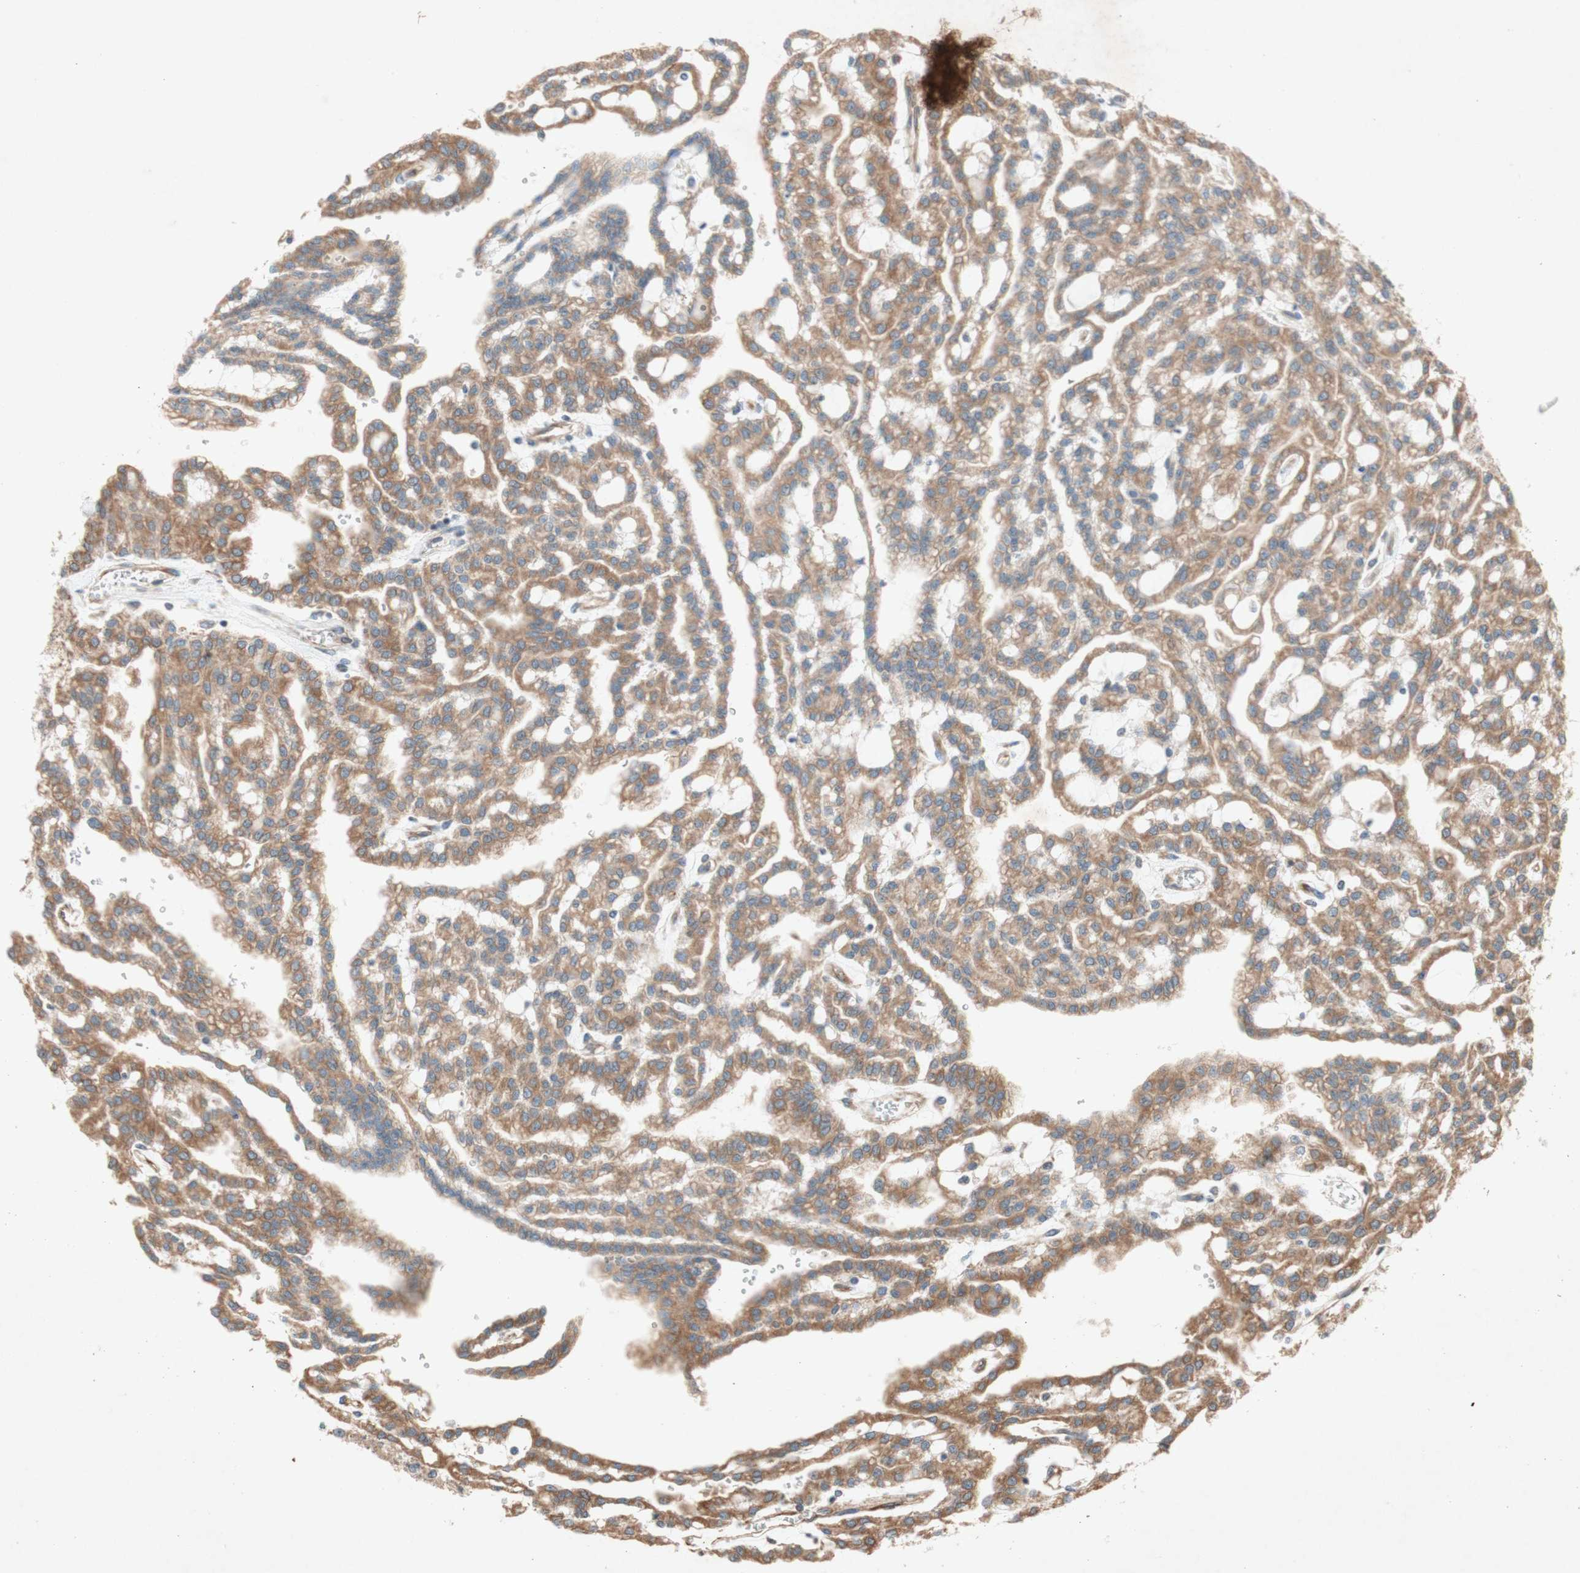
{"staining": {"intensity": "moderate", "quantity": ">75%", "location": "cytoplasmic/membranous"}, "tissue": "renal cancer", "cell_type": "Tumor cells", "image_type": "cancer", "snomed": [{"axis": "morphology", "description": "Adenocarcinoma, NOS"}, {"axis": "topography", "description": "Kidney"}], "caption": "Brown immunohistochemical staining in human renal adenocarcinoma reveals moderate cytoplasmic/membranous expression in about >75% of tumor cells. (Stains: DAB in brown, nuclei in blue, Microscopy: brightfield microscopy at high magnification).", "gene": "SOCS2", "patient": {"sex": "male", "age": 63}}